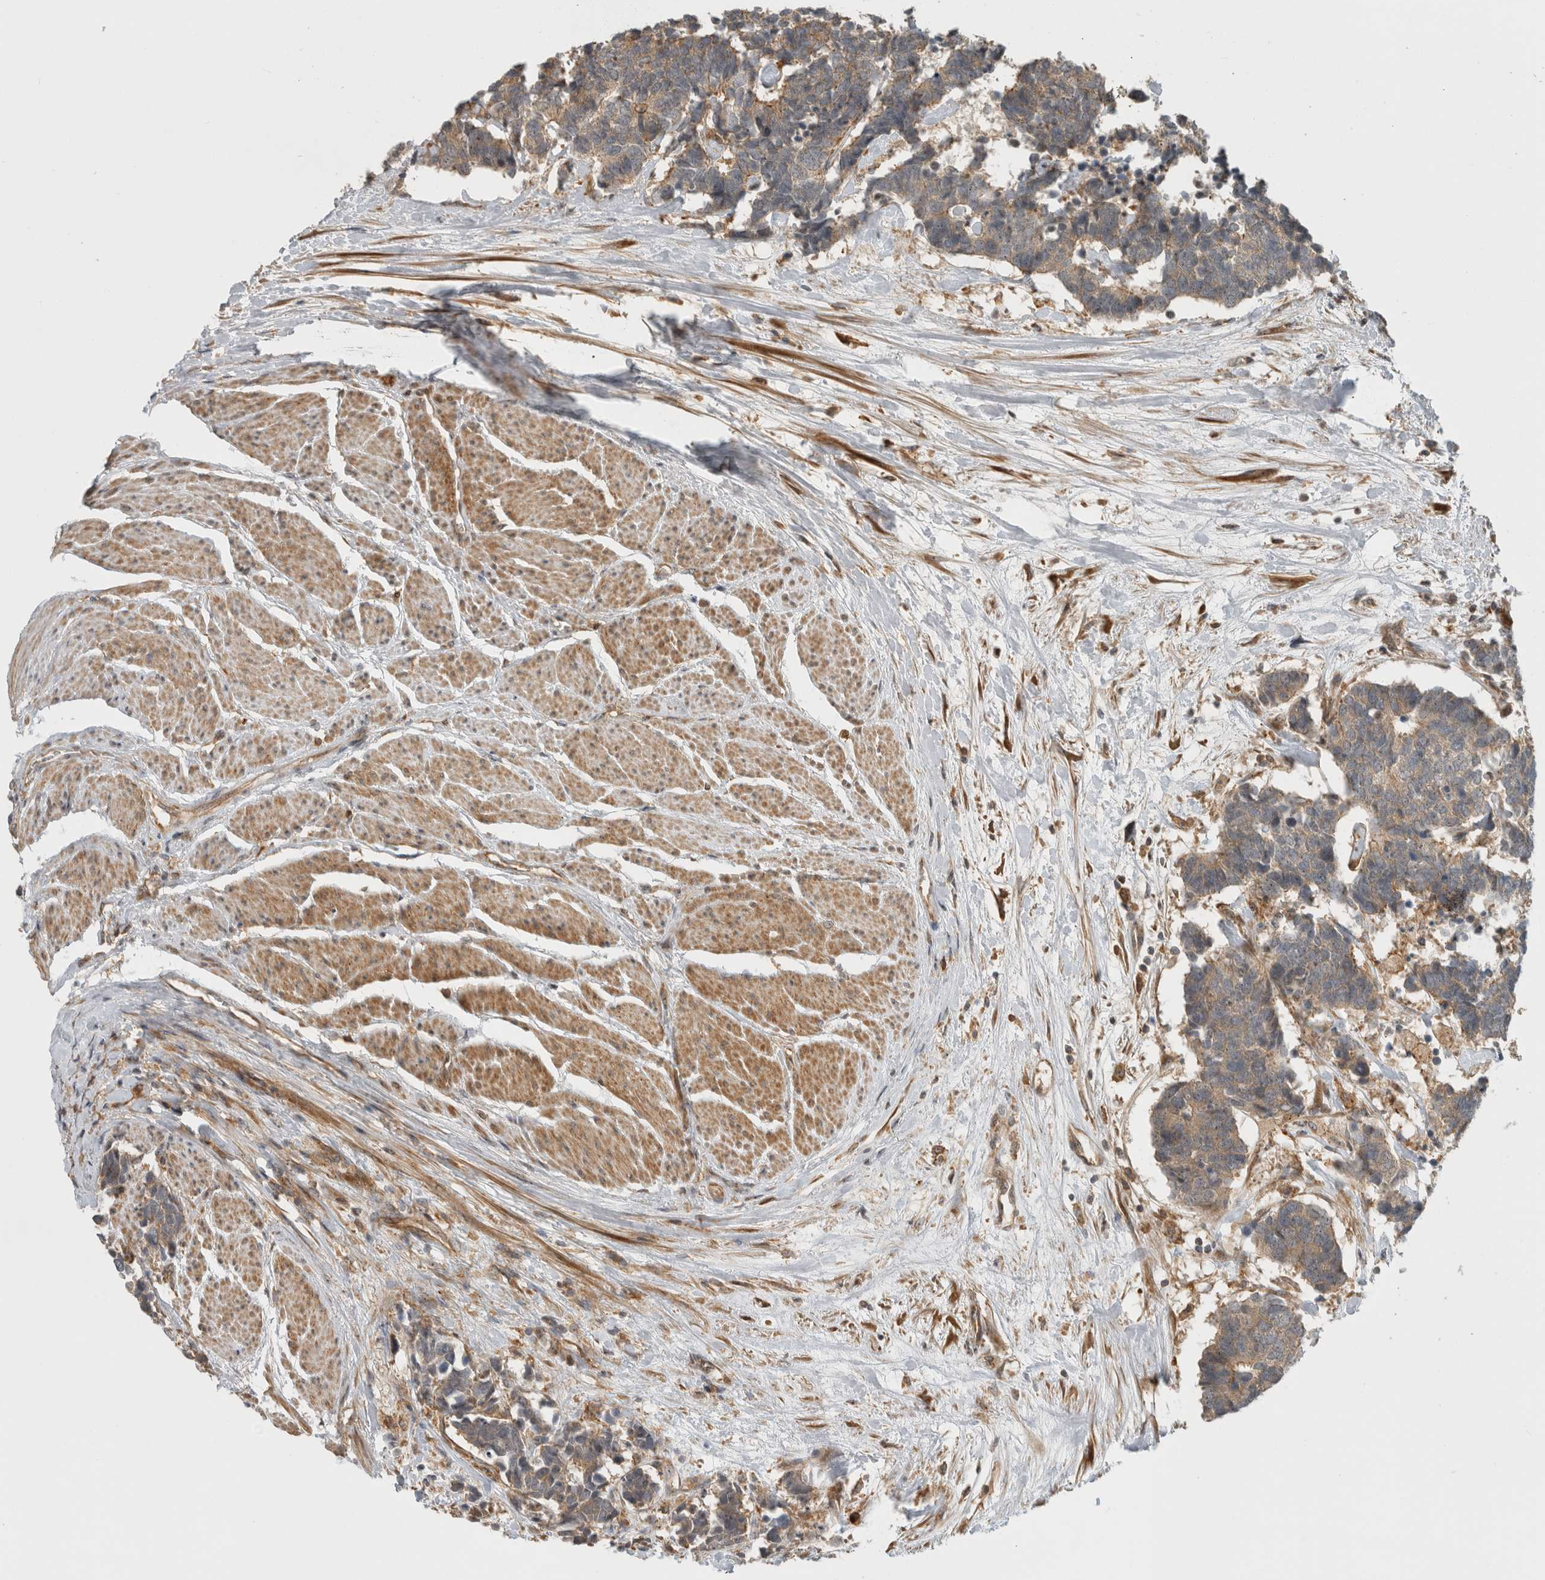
{"staining": {"intensity": "weak", "quantity": ">75%", "location": "cytoplasmic/membranous"}, "tissue": "carcinoid", "cell_type": "Tumor cells", "image_type": "cancer", "snomed": [{"axis": "morphology", "description": "Carcinoma, NOS"}, {"axis": "morphology", "description": "Carcinoid, malignant, NOS"}, {"axis": "topography", "description": "Urinary bladder"}], "caption": "Immunohistochemistry photomicrograph of neoplastic tissue: carcinoid (malignant) stained using IHC displays low levels of weak protein expression localized specifically in the cytoplasmic/membranous of tumor cells, appearing as a cytoplasmic/membranous brown color.", "gene": "WASF2", "patient": {"sex": "male", "age": 57}}